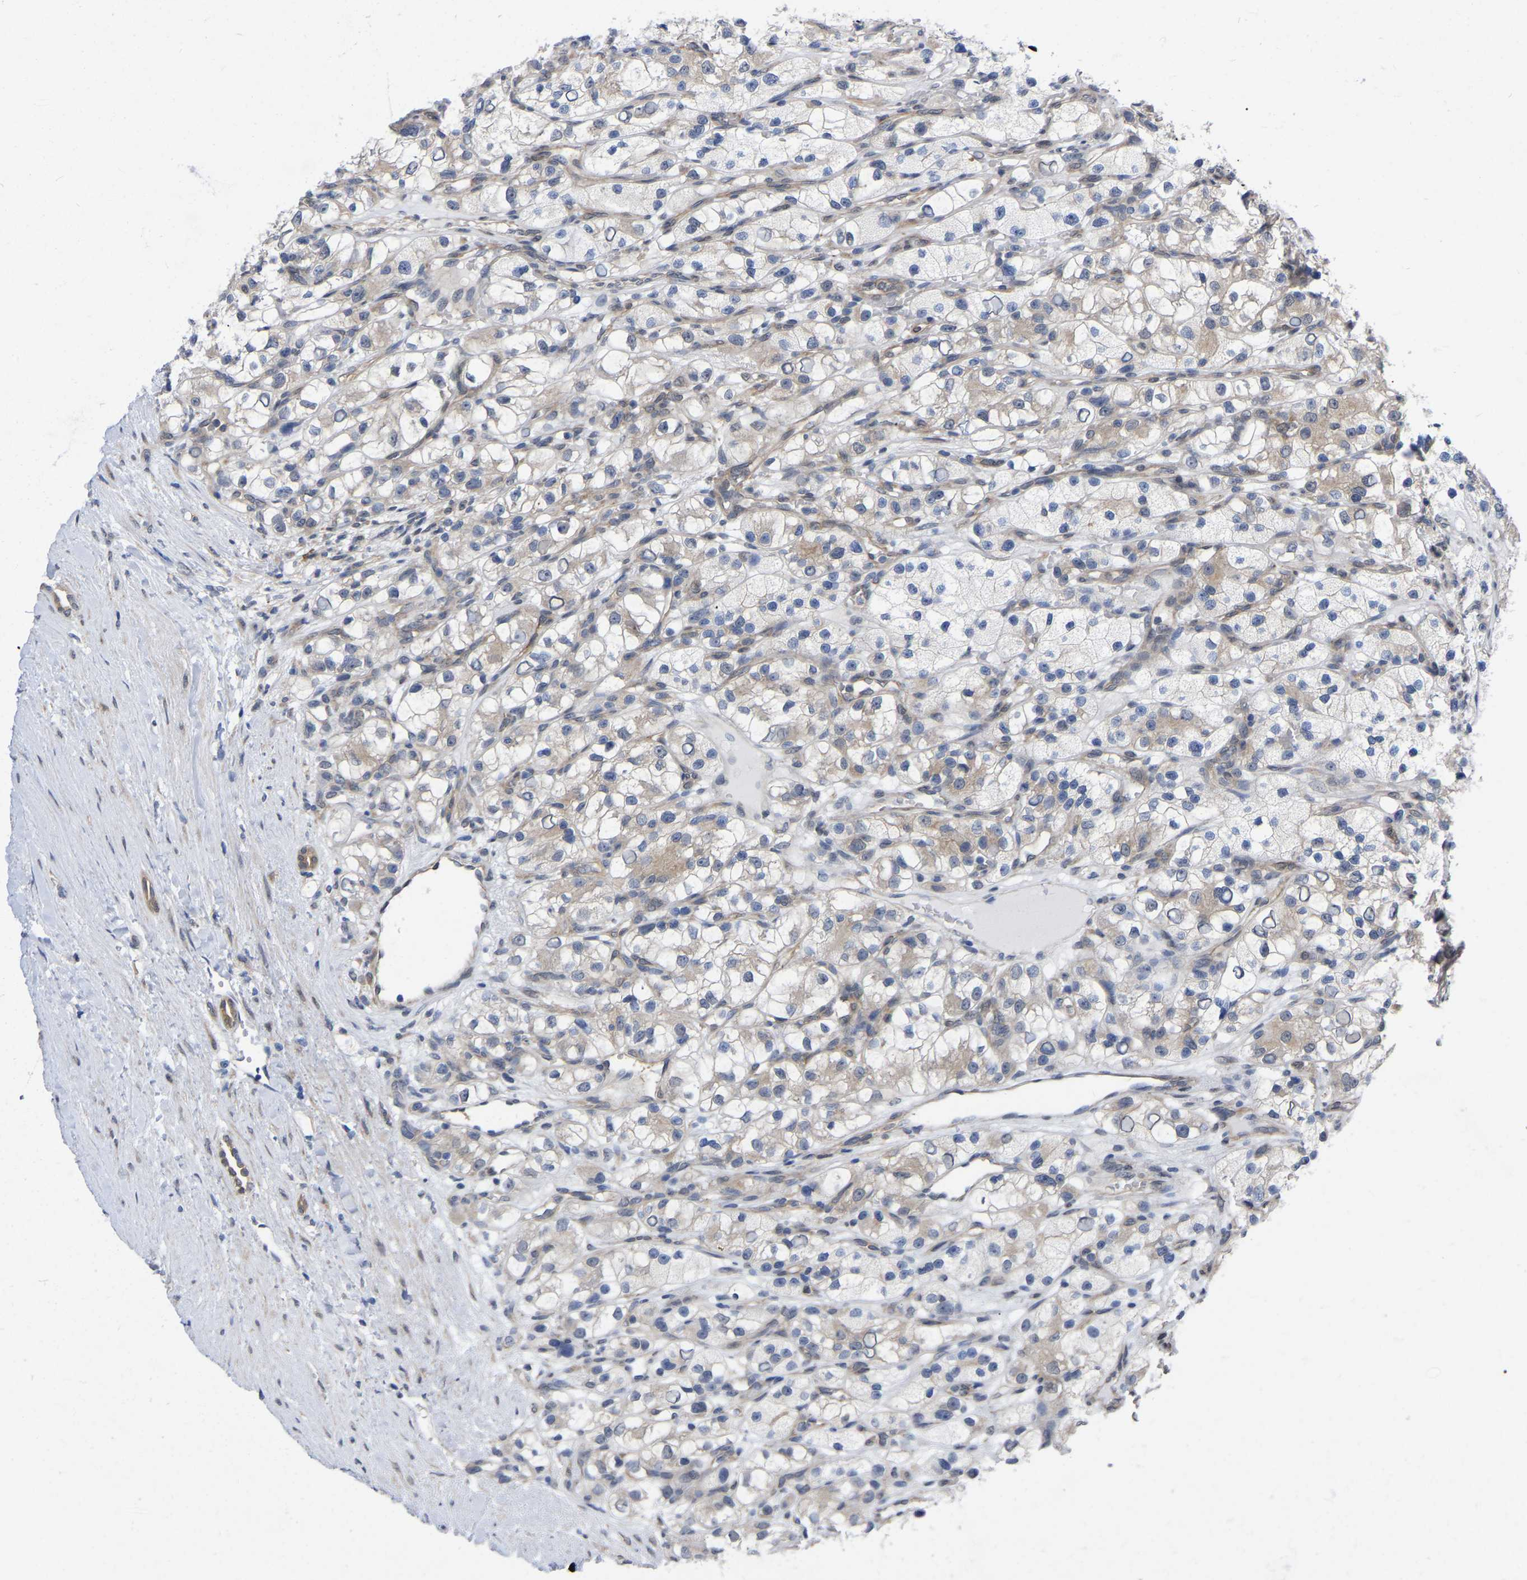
{"staining": {"intensity": "negative", "quantity": "none", "location": "none"}, "tissue": "renal cancer", "cell_type": "Tumor cells", "image_type": "cancer", "snomed": [{"axis": "morphology", "description": "Adenocarcinoma, NOS"}, {"axis": "topography", "description": "Kidney"}], "caption": "Immunohistochemical staining of human renal adenocarcinoma shows no significant positivity in tumor cells.", "gene": "UBE4B", "patient": {"sex": "female", "age": 57}}